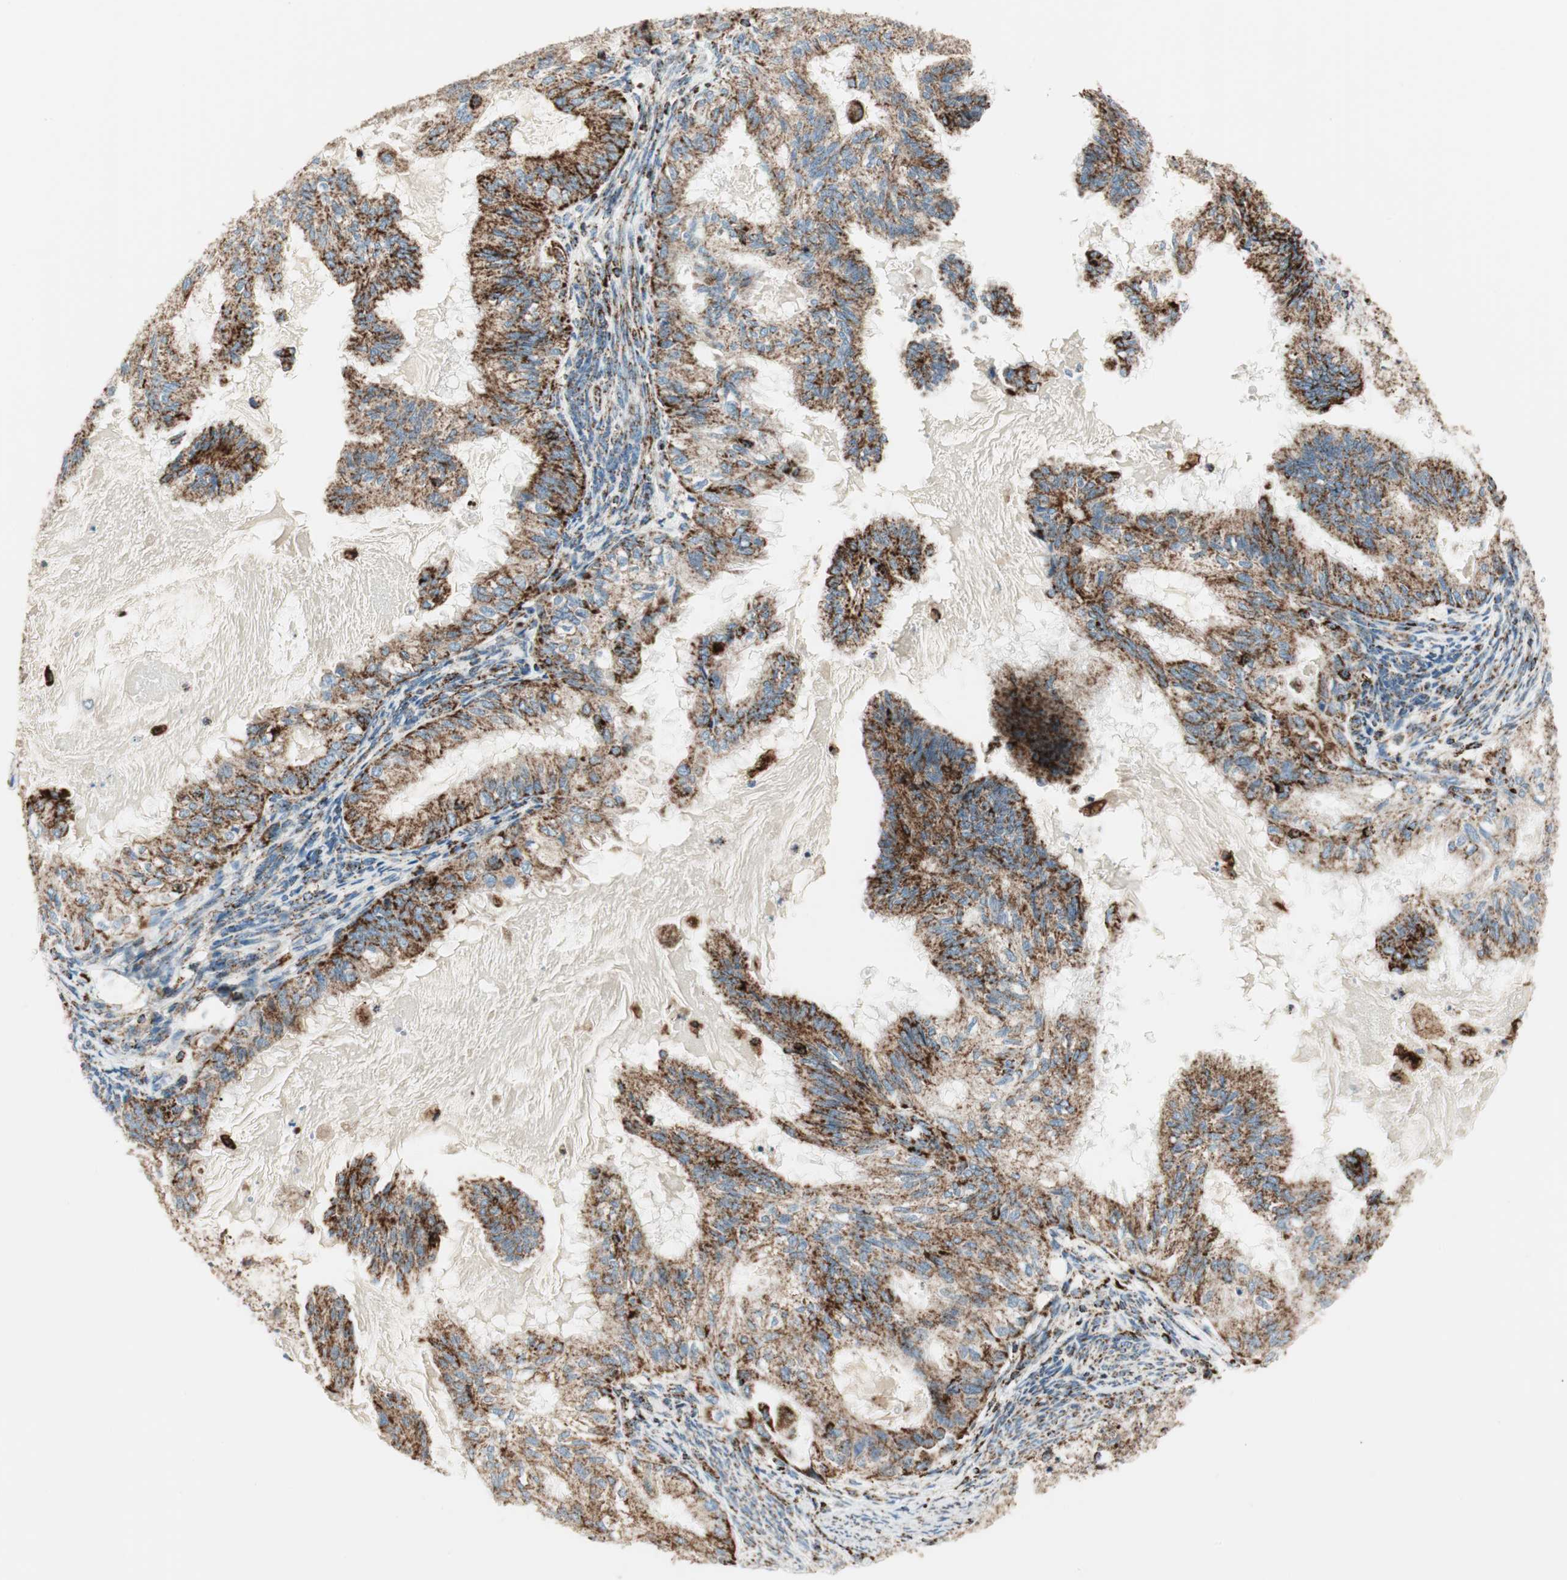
{"staining": {"intensity": "strong", "quantity": ">75%", "location": "cytoplasmic/membranous"}, "tissue": "cervical cancer", "cell_type": "Tumor cells", "image_type": "cancer", "snomed": [{"axis": "morphology", "description": "Normal tissue, NOS"}, {"axis": "morphology", "description": "Adenocarcinoma, NOS"}, {"axis": "topography", "description": "Cervix"}, {"axis": "topography", "description": "Endometrium"}], "caption": "Immunohistochemistry (IHC) histopathology image of human adenocarcinoma (cervical) stained for a protein (brown), which shows high levels of strong cytoplasmic/membranous expression in approximately >75% of tumor cells.", "gene": "ME2", "patient": {"sex": "female", "age": 86}}